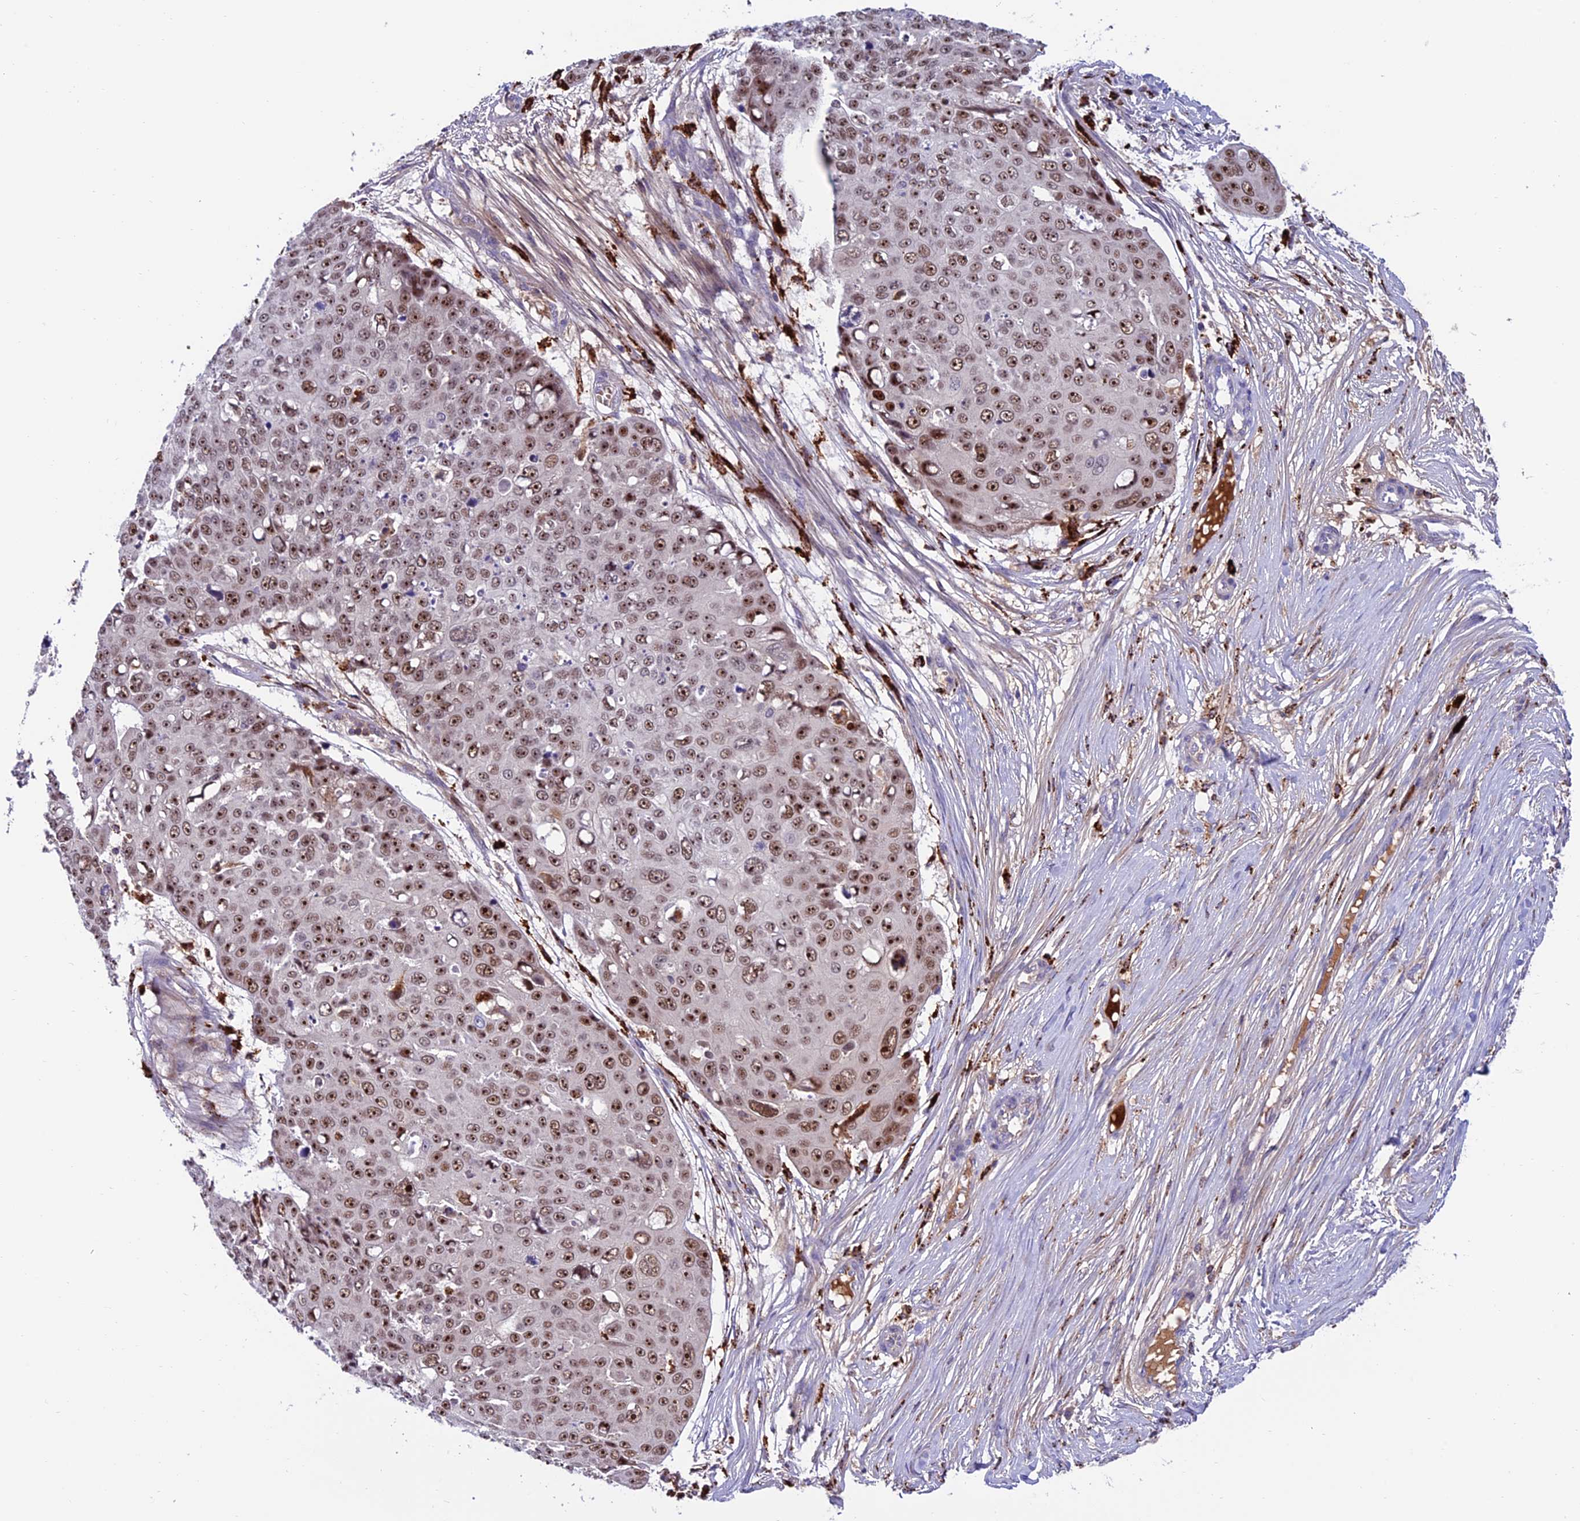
{"staining": {"intensity": "moderate", "quantity": ">75%", "location": "nuclear"}, "tissue": "skin cancer", "cell_type": "Tumor cells", "image_type": "cancer", "snomed": [{"axis": "morphology", "description": "Squamous cell carcinoma, NOS"}, {"axis": "topography", "description": "Skin"}], "caption": "DAB (3,3'-diaminobenzidine) immunohistochemical staining of human squamous cell carcinoma (skin) demonstrates moderate nuclear protein positivity in approximately >75% of tumor cells.", "gene": "ARHGEF18", "patient": {"sex": "male", "age": 71}}